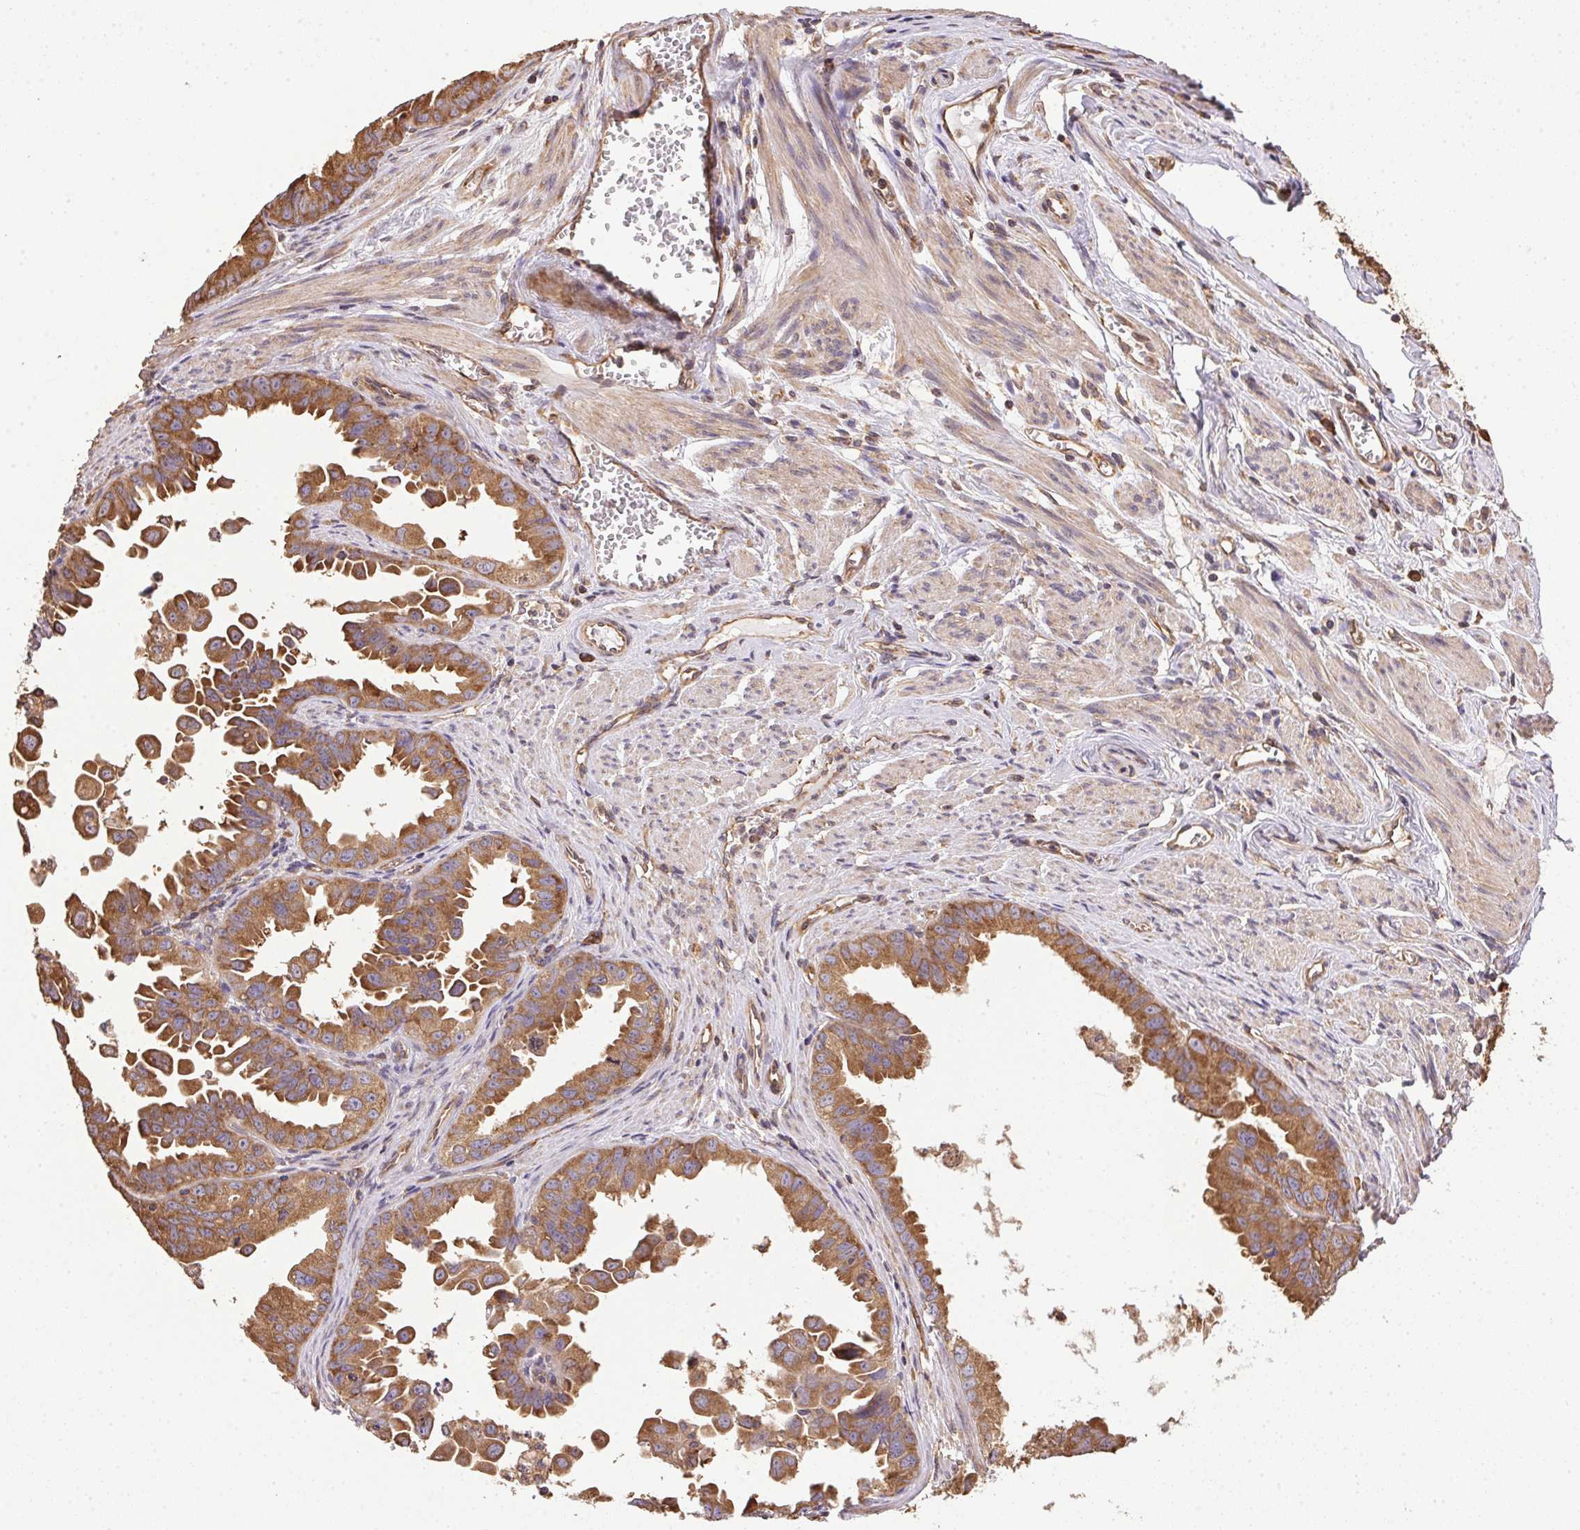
{"staining": {"intensity": "strong", "quantity": ">75%", "location": "cytoplasmic/membranous"}, "tissue": "ovarian cancer", "cell_type": "Tumor cells", "image_type": "cancer", "snomed": [{"axis": "morphology", "description": "Carcinoma, endometroid"}, {"axis": "topography", "description": "Ovary"}], "caption": "Immunohistochemistry (IHC) of human ovarian cancer exhibits high levels of strong cytoplasmic/membranous expression in about >75% of tumor cells. Nuclei are stained in blue.", "gene": "EIF2S1", "patient": {"sex": "female", "age": 85}}